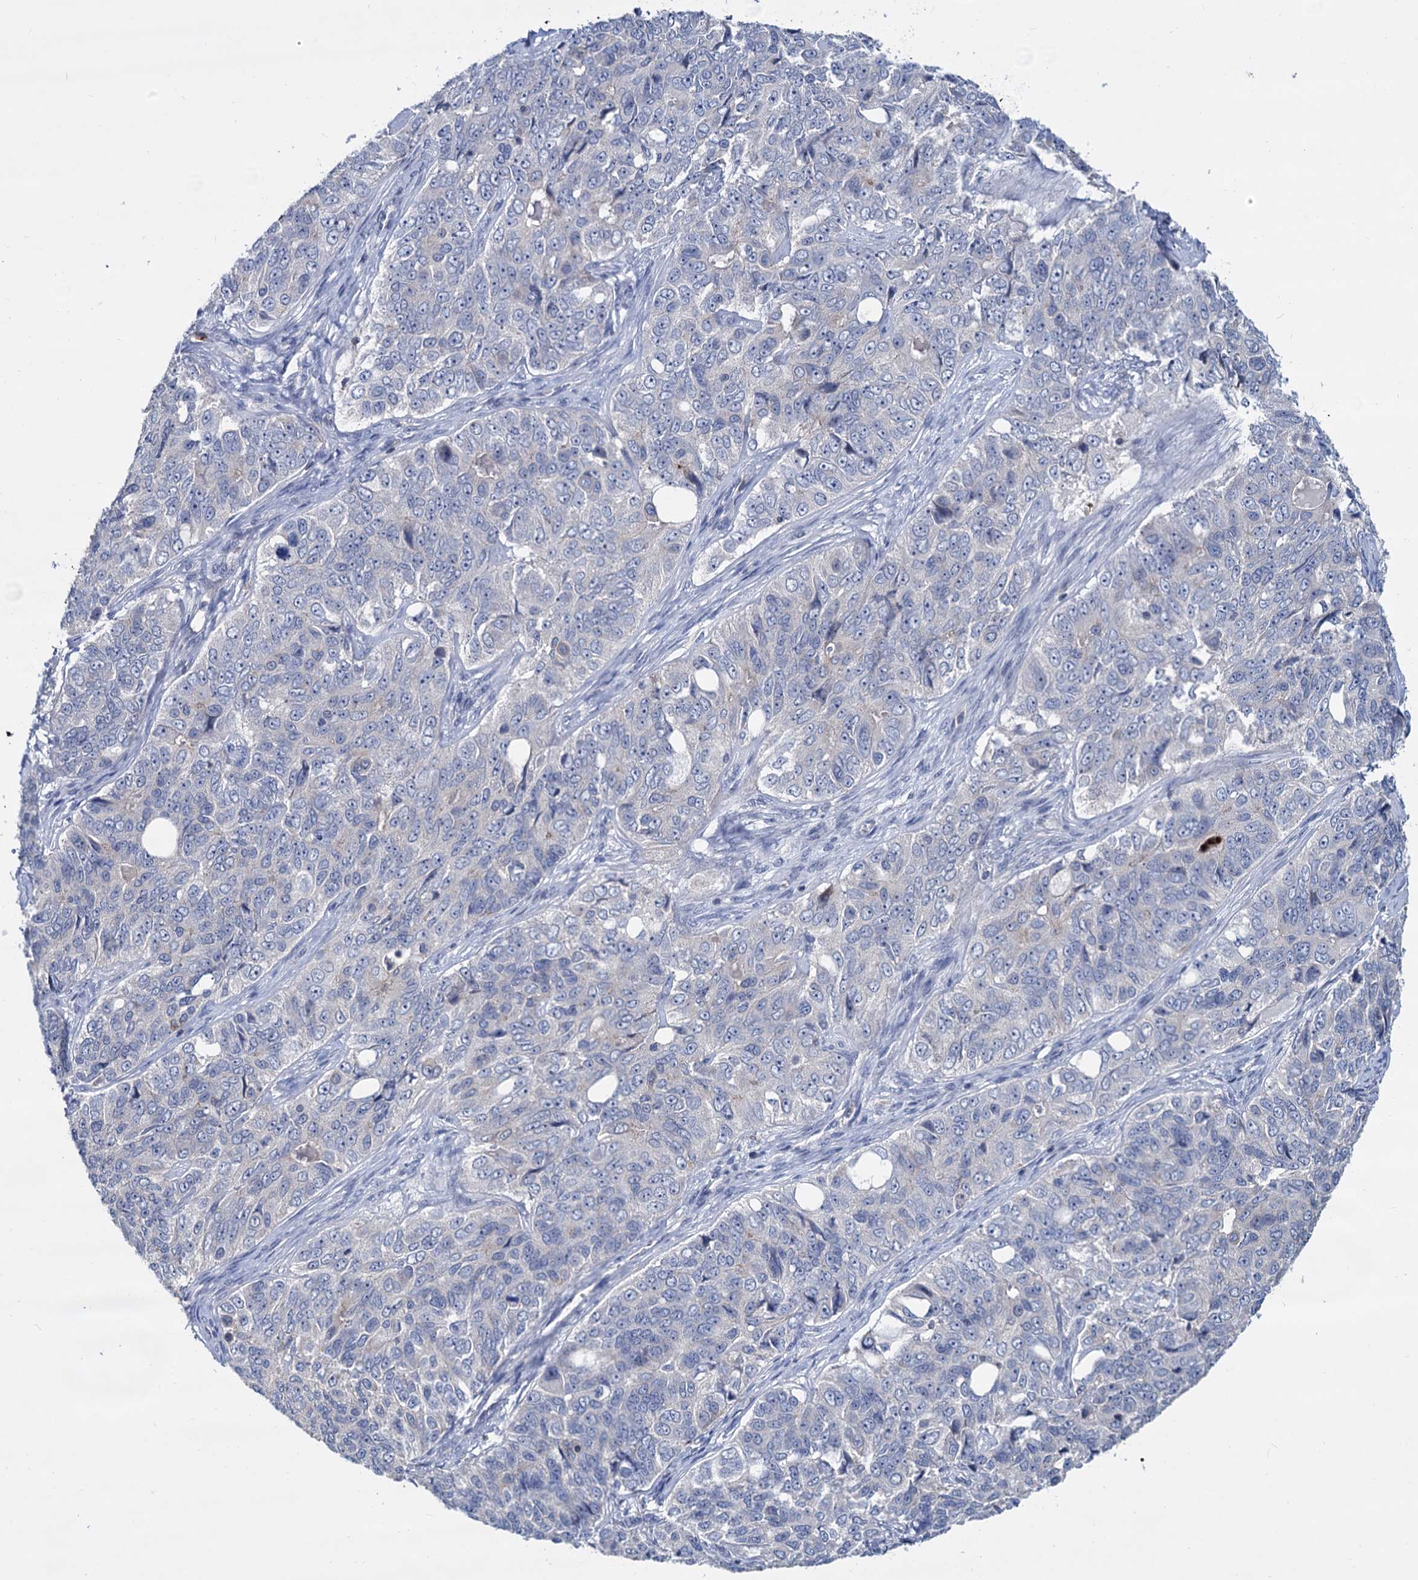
{"staining": {"intensity": "negative", "quantity": "none", "location": "none"}, "tissue": "ovarian cancer", "cell_type": "Tumor cells", "image_type": "cancer", "snomed": [{"axis": "morphology", "description": "Carcinoma, endometroid"}, {"axis": "topography", "description": "Ovary"}], "caption": "This is a photomicrograph of immunohistochemistry (IHC) staining of ovarian endometroid carcinoma, which shows no expression in tumor cells. (DAB IHC visualized using brightfield microscopy, high magnification).", "gene": "LRCH4", "patient": {"sex": "female", "age": 51}}